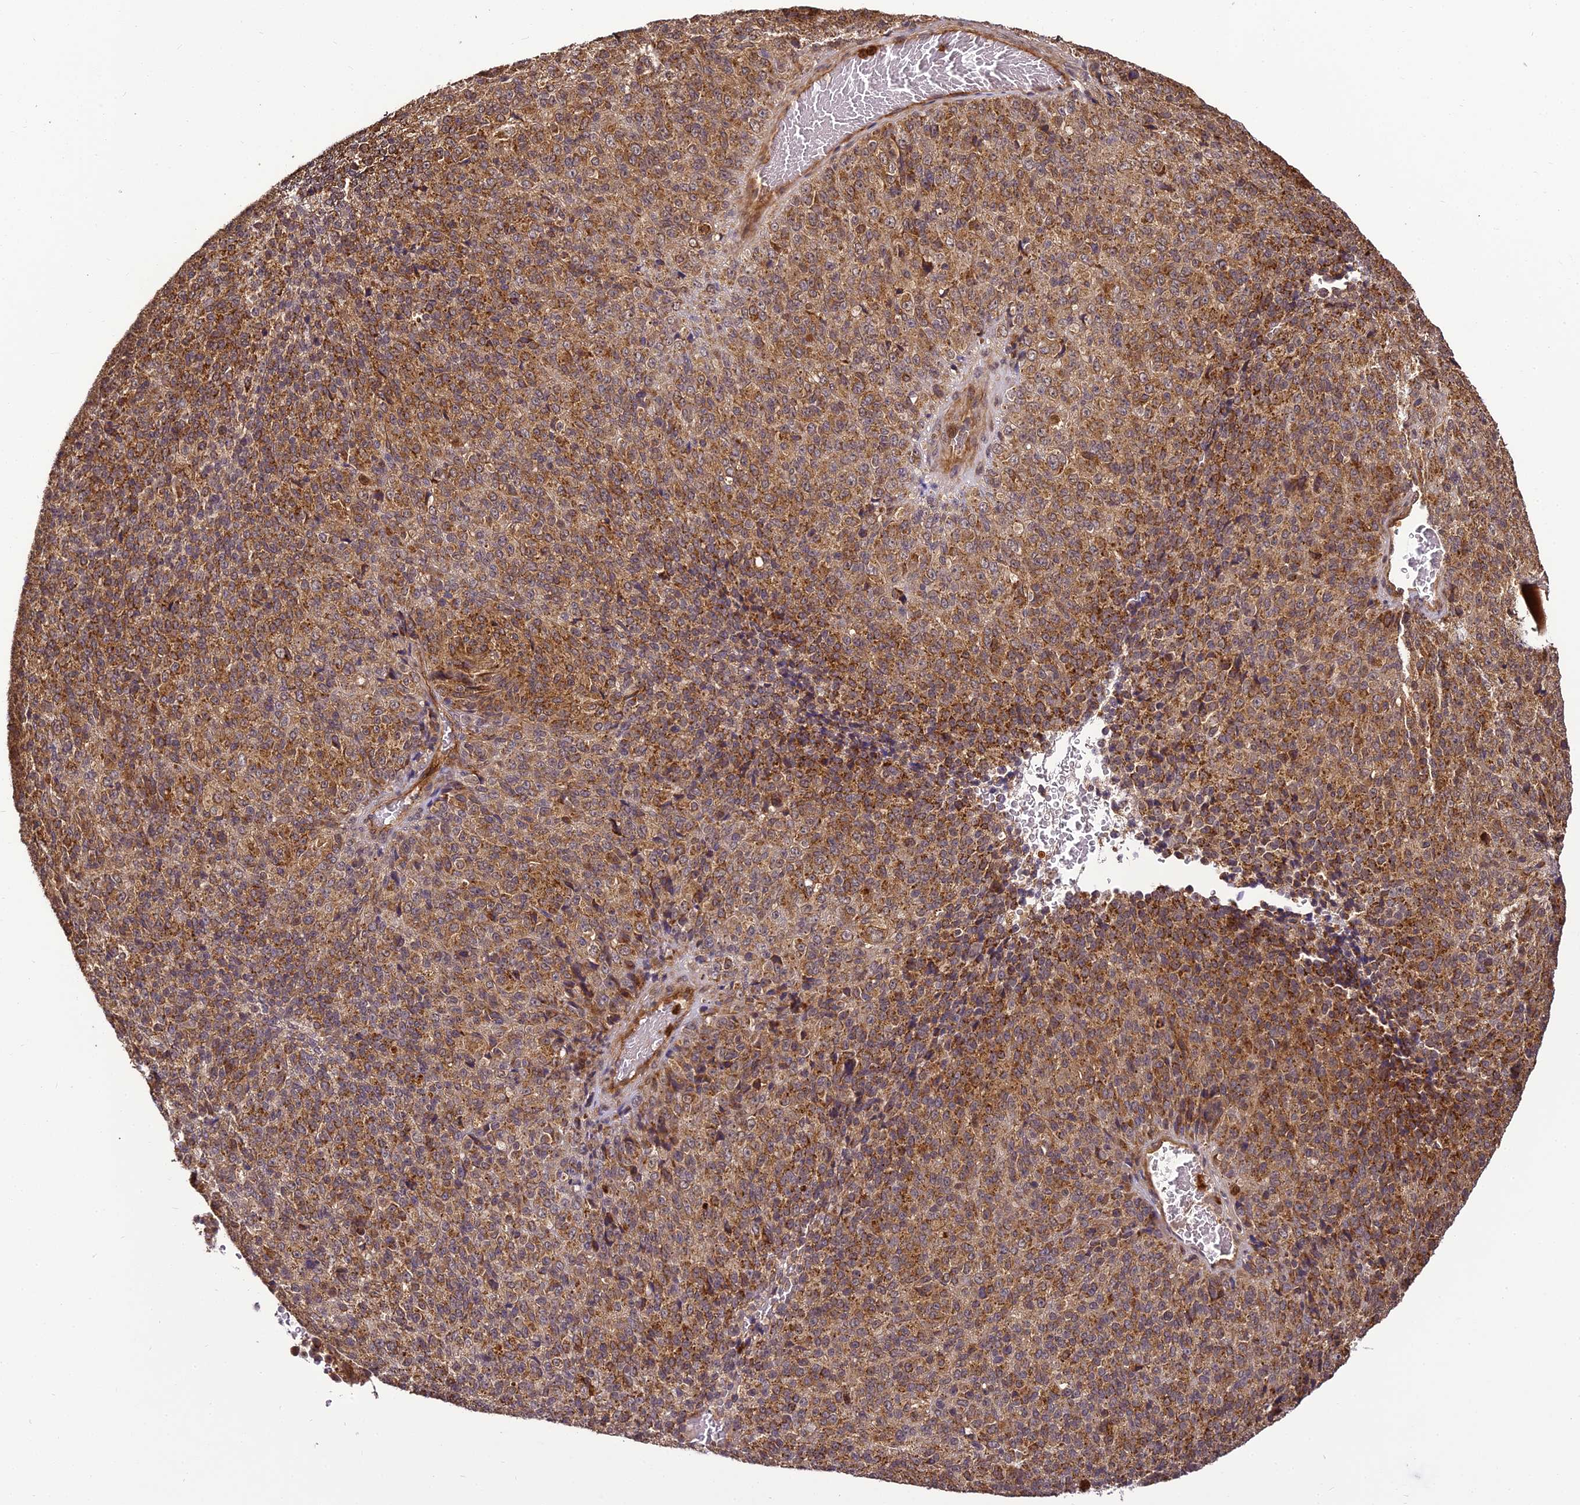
{"staining": {"intensity": "moderate", "quantity": "25%-75%", "location": "cytoplasmic/membranous"}, "tissue": "melanoma", "cell_type": "Tumor cells", "image_type": "cancer", "snomed": [{"axis": "morphology", "description": "Malignant melanoma, Metastatic site"}, {"axis": "topography", "description": "Brain"}], "caption": "There is medium levels of moderate cytoplasmic/membranous expression in tumor cells of malignant melanoma (metastatic site), as demonstrated by immunohistochemical staining (brown color).", "gene": "BCDIN3D", "patient": {"sex": "female", "age": 56}}